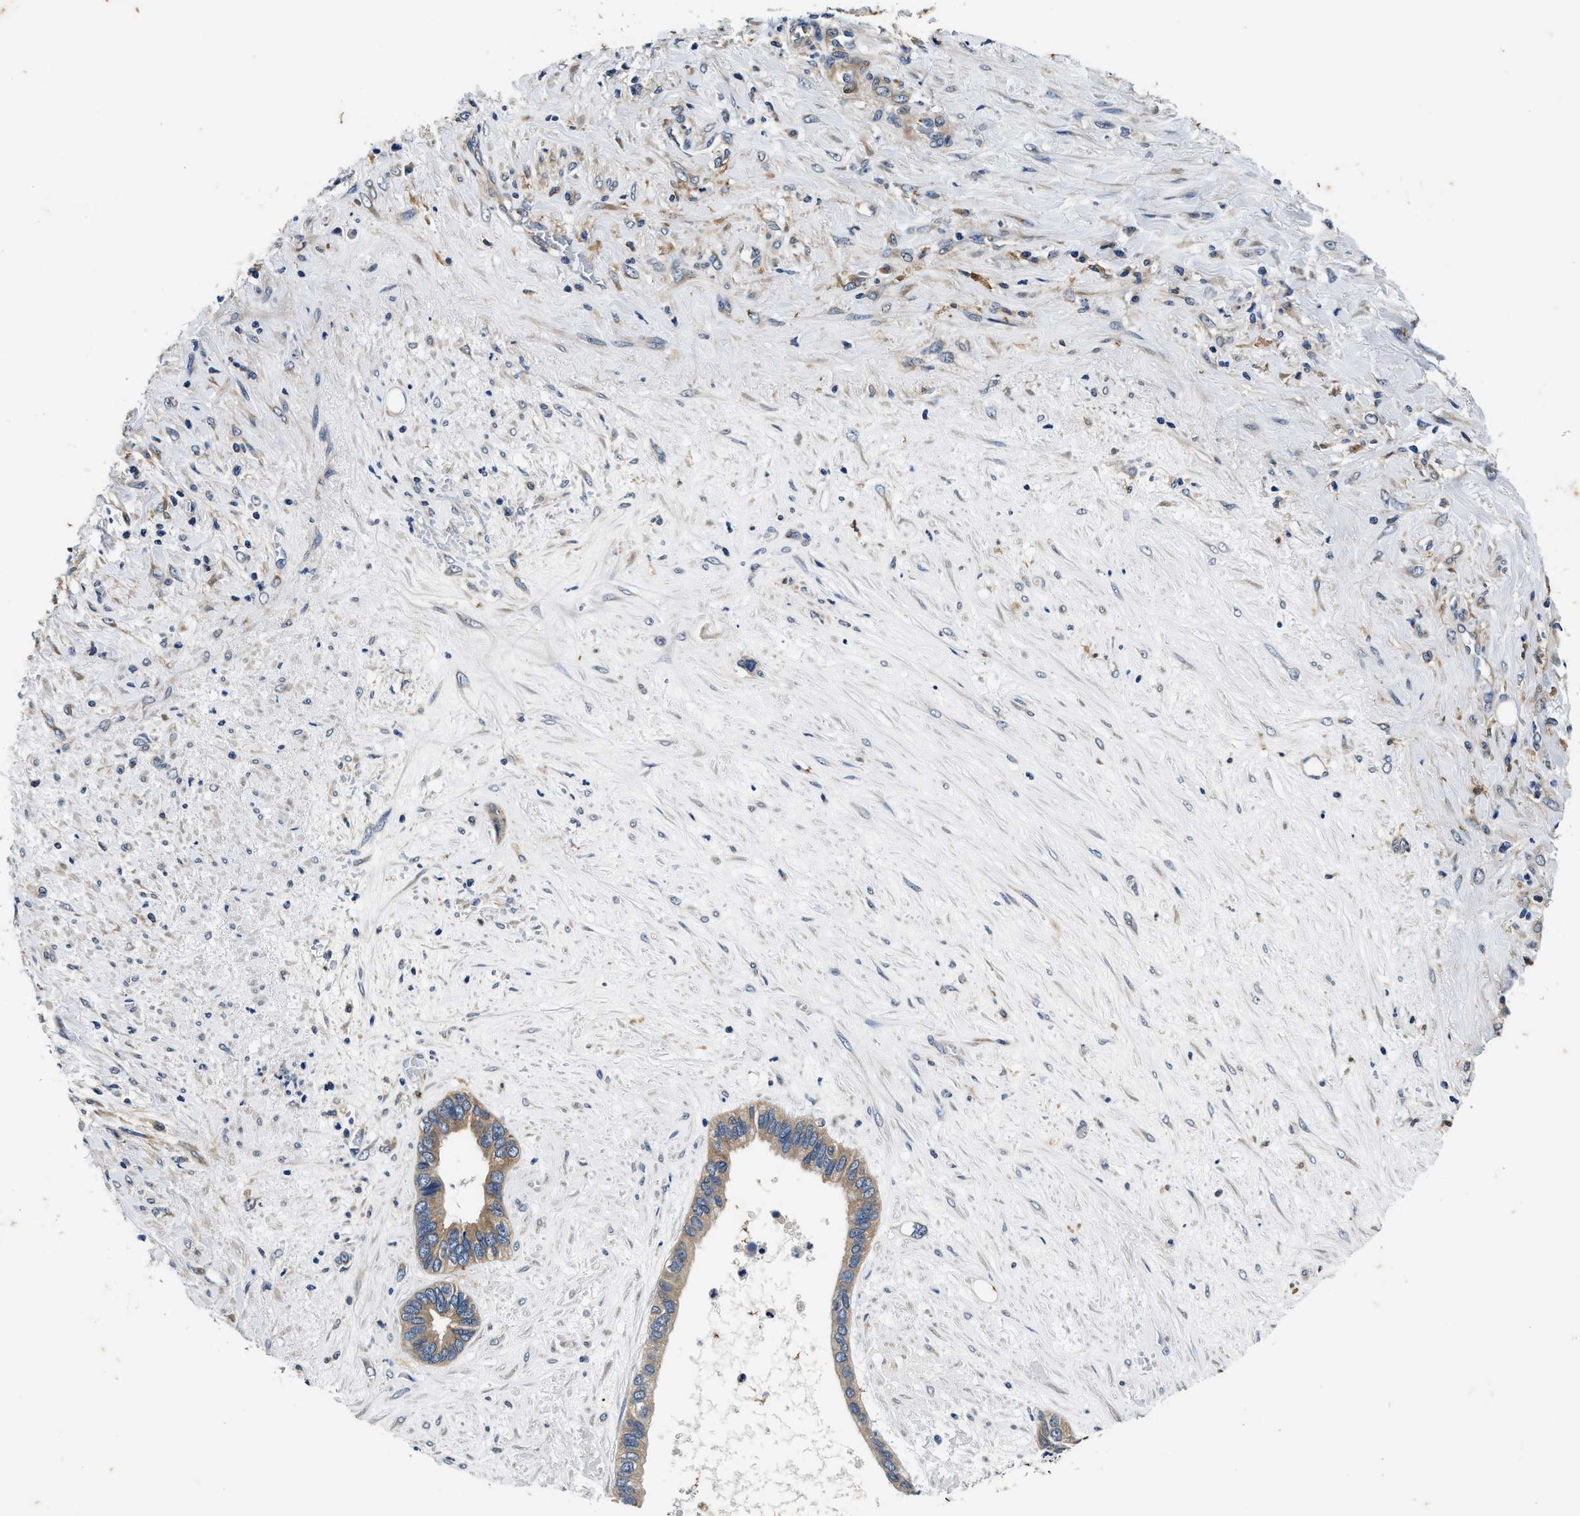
{"staining": {"intensity": "moderate", "quantity": "<25%", "location": "cytoplasmic/membranous"}, "tissue": "liver cancer", "cell_type": "Tumor cells", "image_type": "cancer", "snomed": [{"axis": "morphology", "description": "Cholangiocarcinoma"}, {"axis": "topography", "description": "Liver"}], "caption": "An image of human liver cancer (cholangiocarcinoma) stained for a protein demonstrates moderate cytoplasmic/membranous brown staining in tumor cells.", "gene": "PI4KB", "patient": {"sex": "female", "age": 65}}